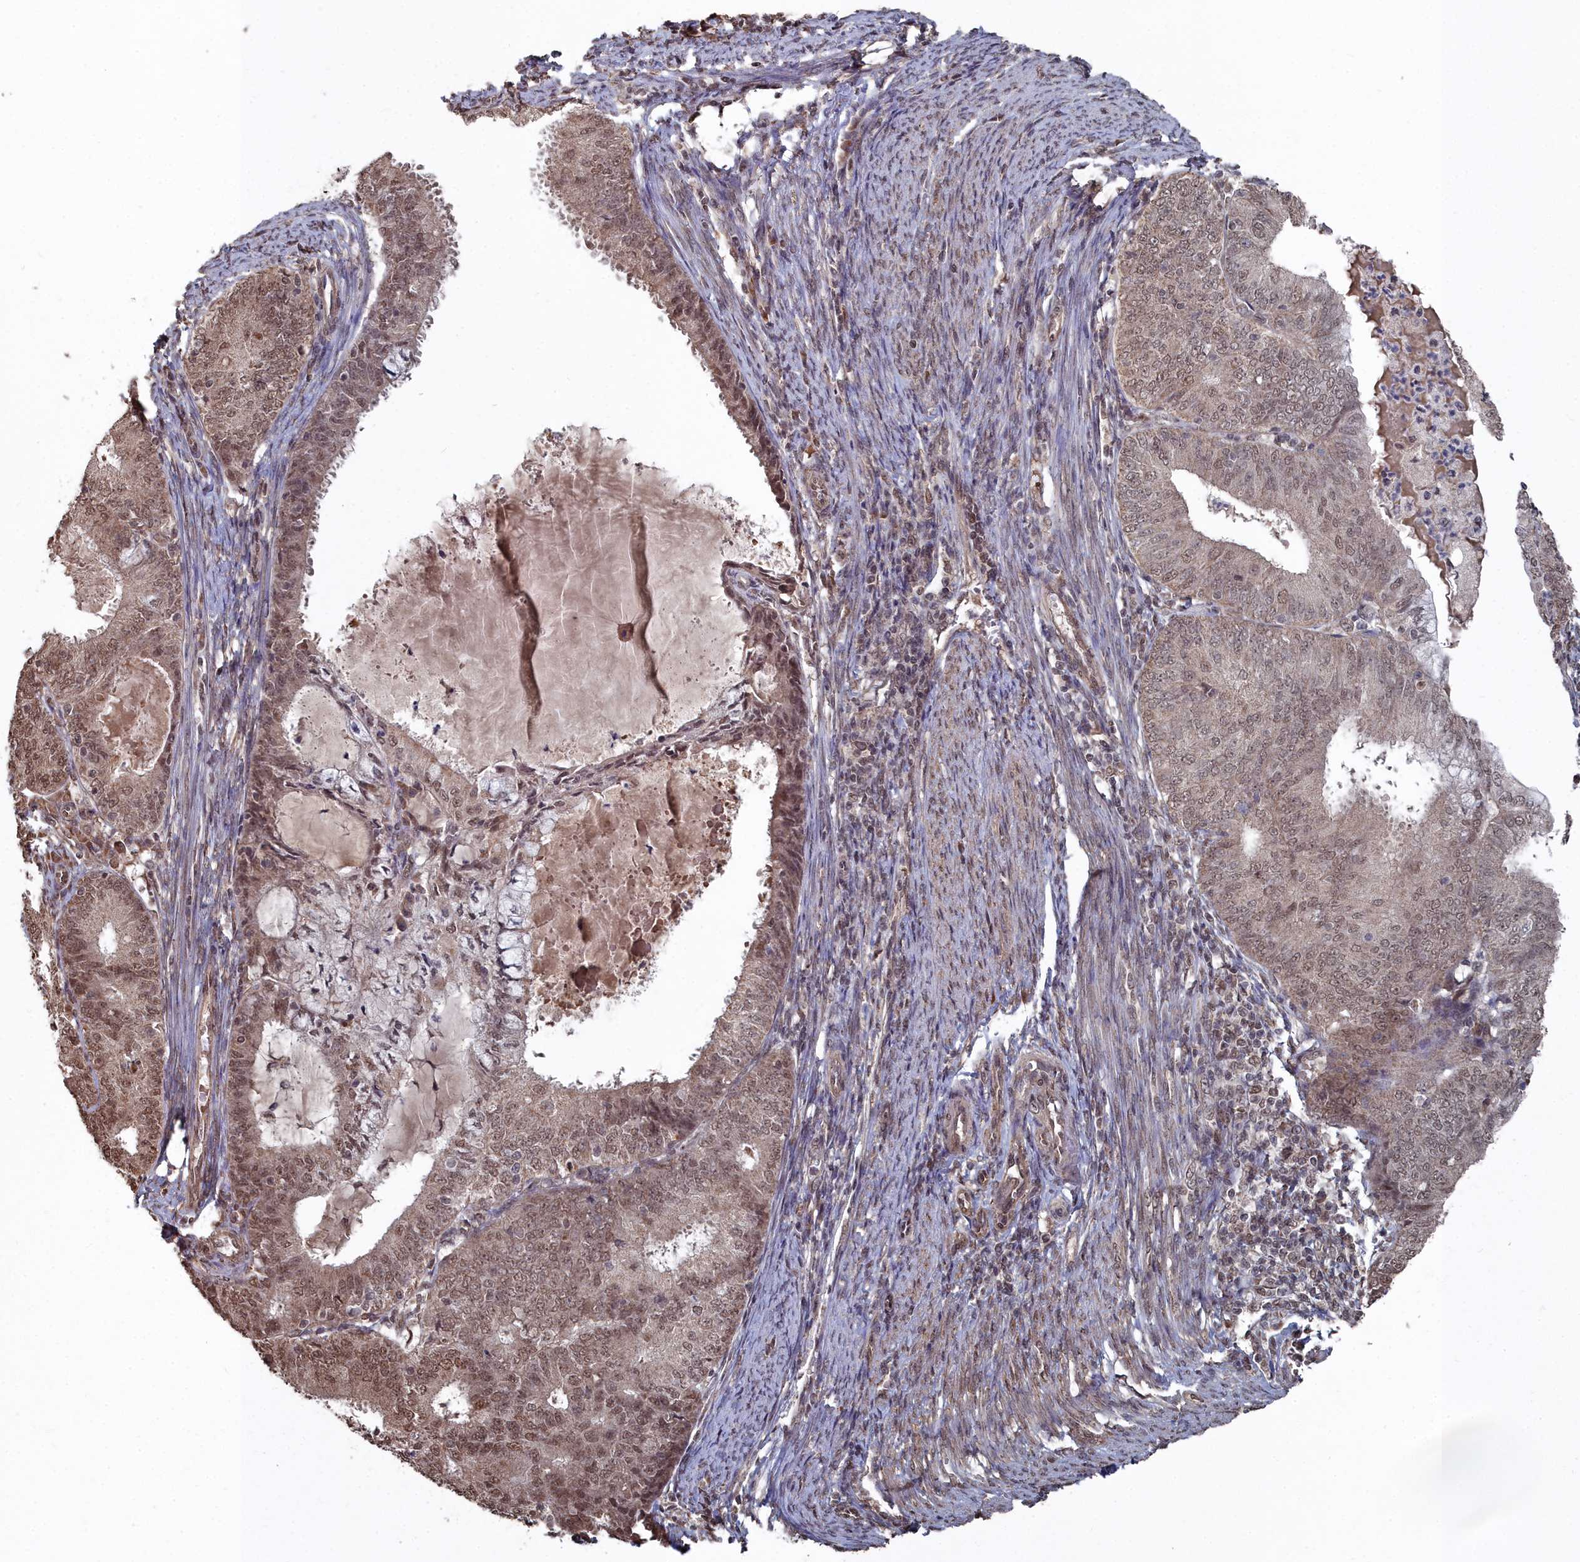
{"staining": {"intensity": "moderate", "quantity": ">75%", "location": "cytoplasmic/membranous,nuclear"}, "tissue": "endometrial cancer", "cell_type": "Tumor cells", "image_type": "cancer", "snomed": [{"axis": "morphology", "description": "Adenocarcinoma, NOS"}, {"axis": "topography", "description": "Endometrium"}], "caption": "A brown stain highlights moderate cytoplasmic/membranous and nuclear expression of a protein in endometrial cancer tumor cells.", "gene": "CCNP", "patient": {"sex": "female", "age": 57}}